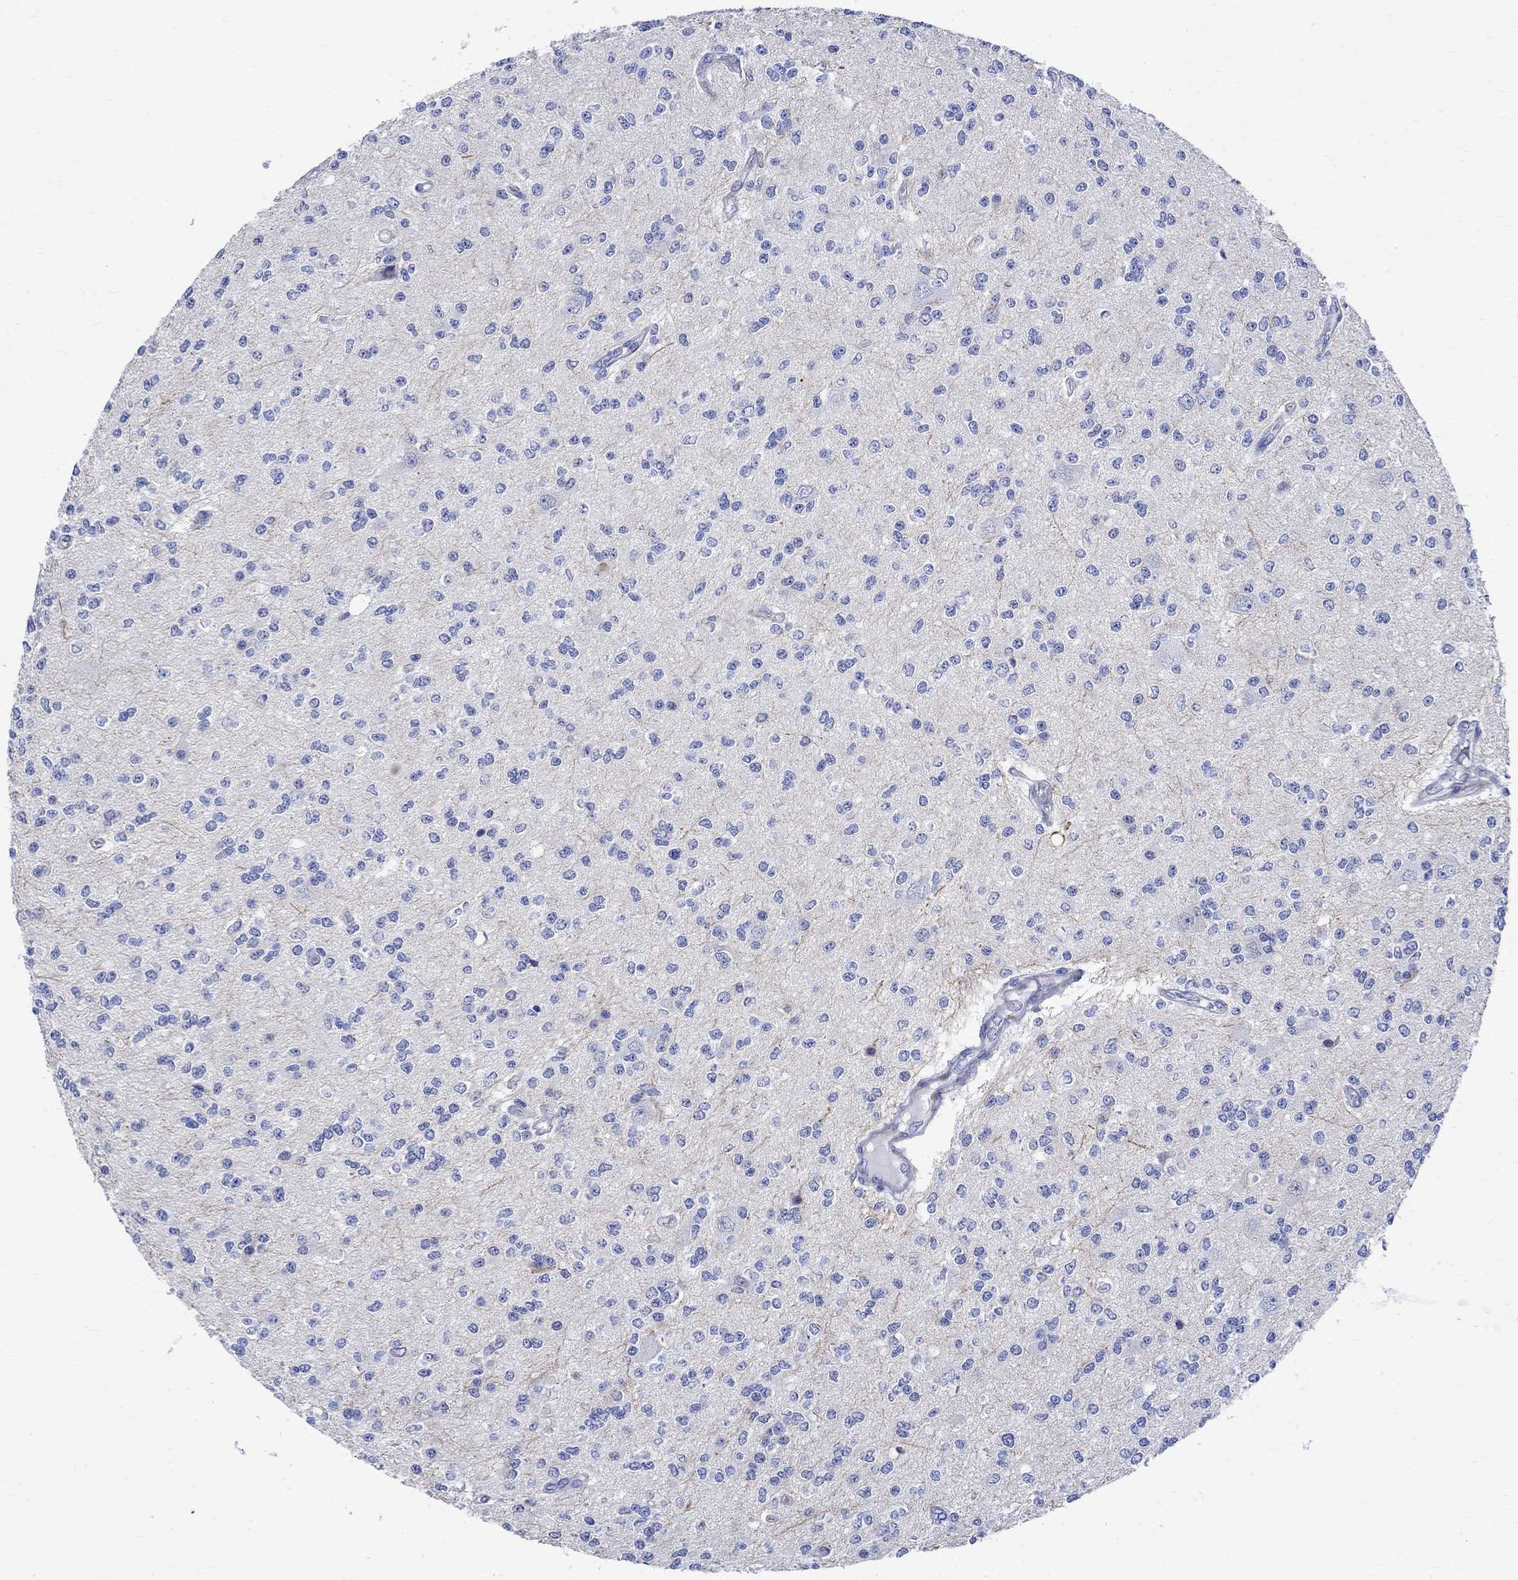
{"staining": {"intensity": "negative", "quantity": "none", "location": "none"}, "tissue": "glioma", "cell_type": "Tumor cells", "image_type": "cancer", "snomed": [{"axis": "morphology", "description": "Glioma, malignant, Low grade"}, {"axis": "topography", "description": "Brain"}], "caption": "Human malignant glioma (low-grade) stained for a protein using IHC exhibits no positivity in tumor cells.", "gene": "PARVB", "patient": {"sex": "male", "age": 67}}